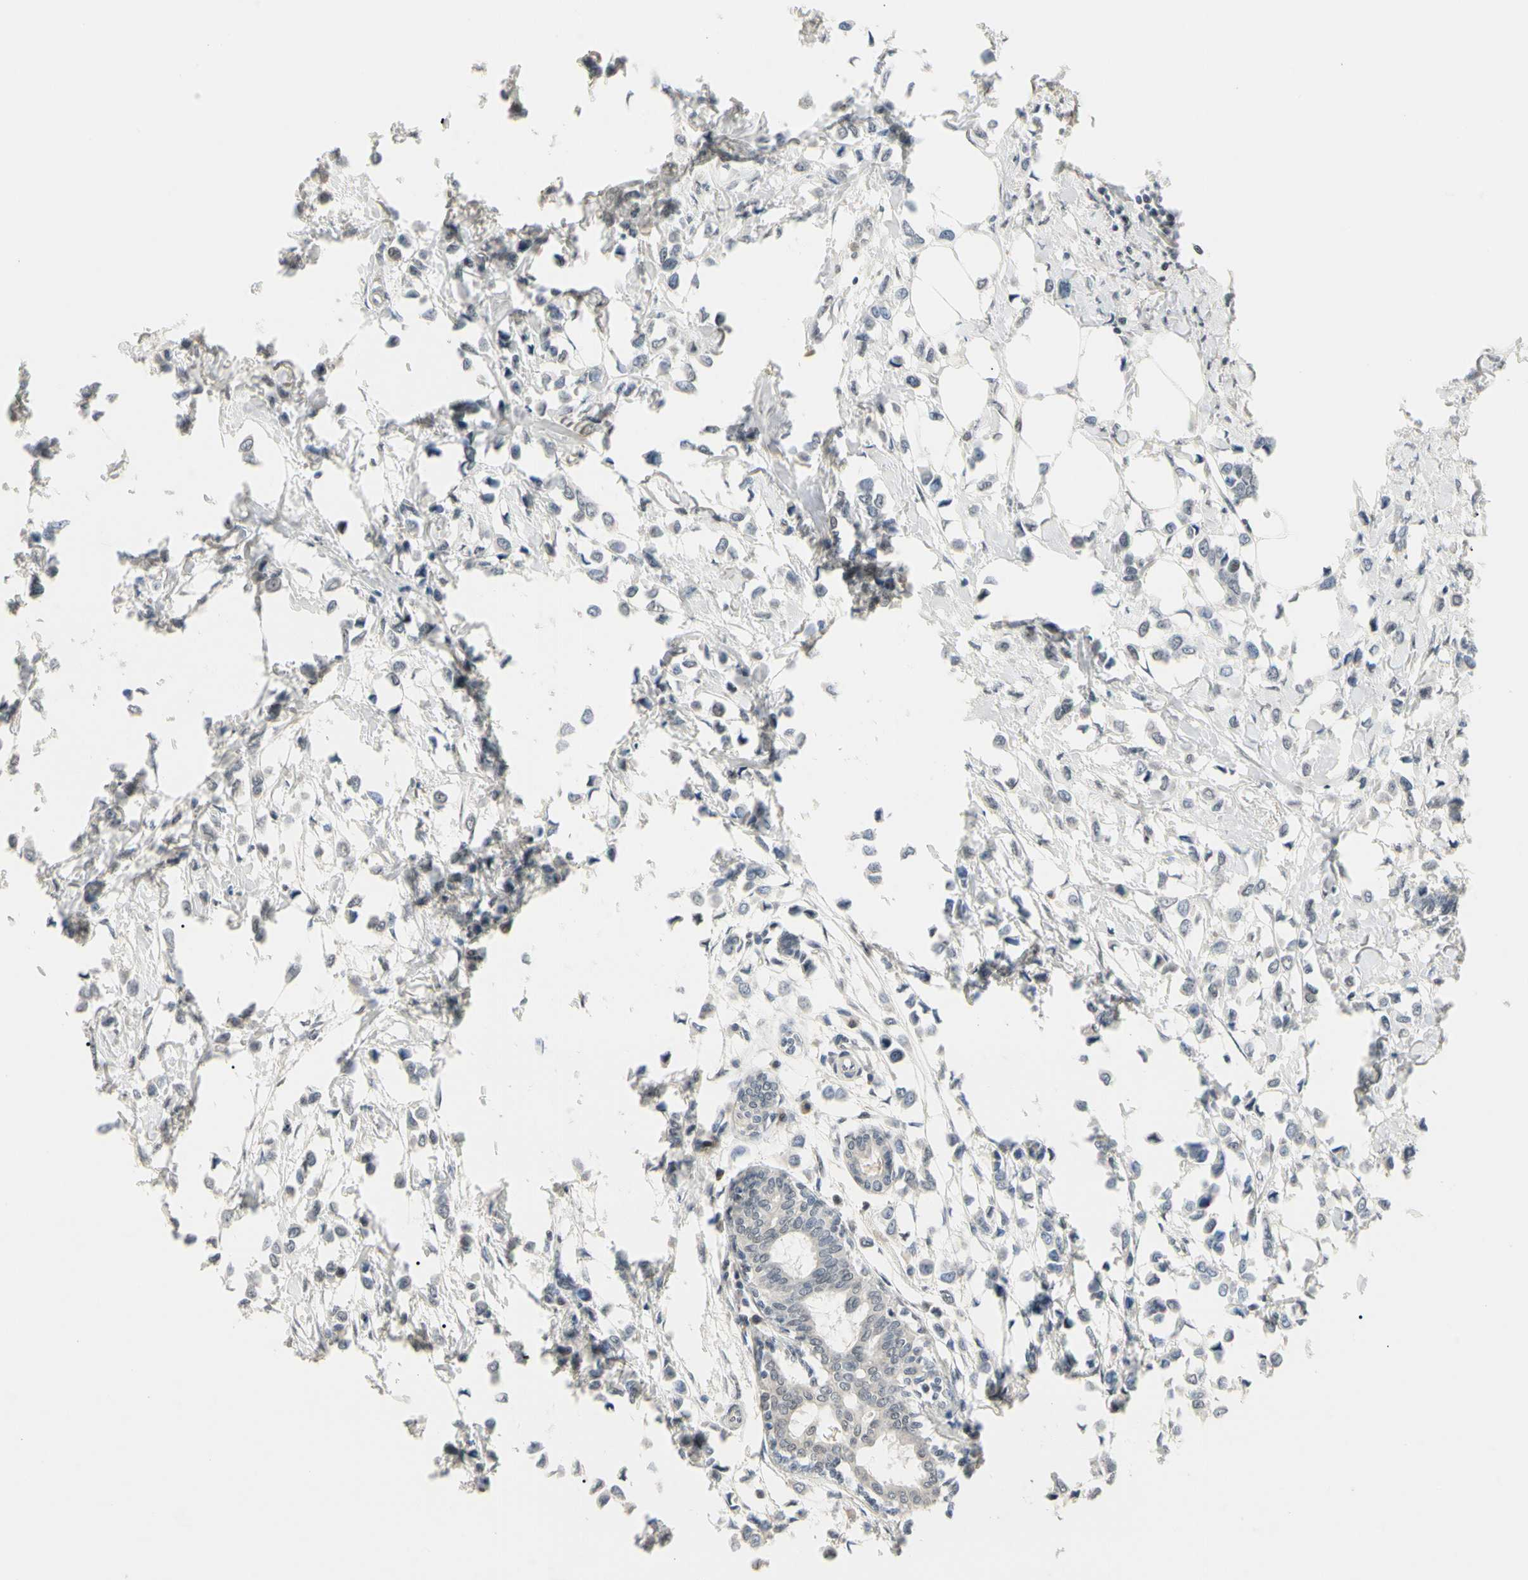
{"staining": {"intensity": "negative", "quantity": "none", "location": "none"}, "tissue": "breast cancer", "cell_type": "Tumor cells", "image_type": "cancer", "snomed": [{"axis": "morphology", "description": "Lobular carcinoma"}, {"axis": "topography", "description": "Breast"}], "caption": "A high-resolution micrograph shows IHC staining of breast lobular carcinoma, which exhibits no significant expression in tumor cells.", "gene": "GREM1", "patient": {"sex": "female", "age": 51}}